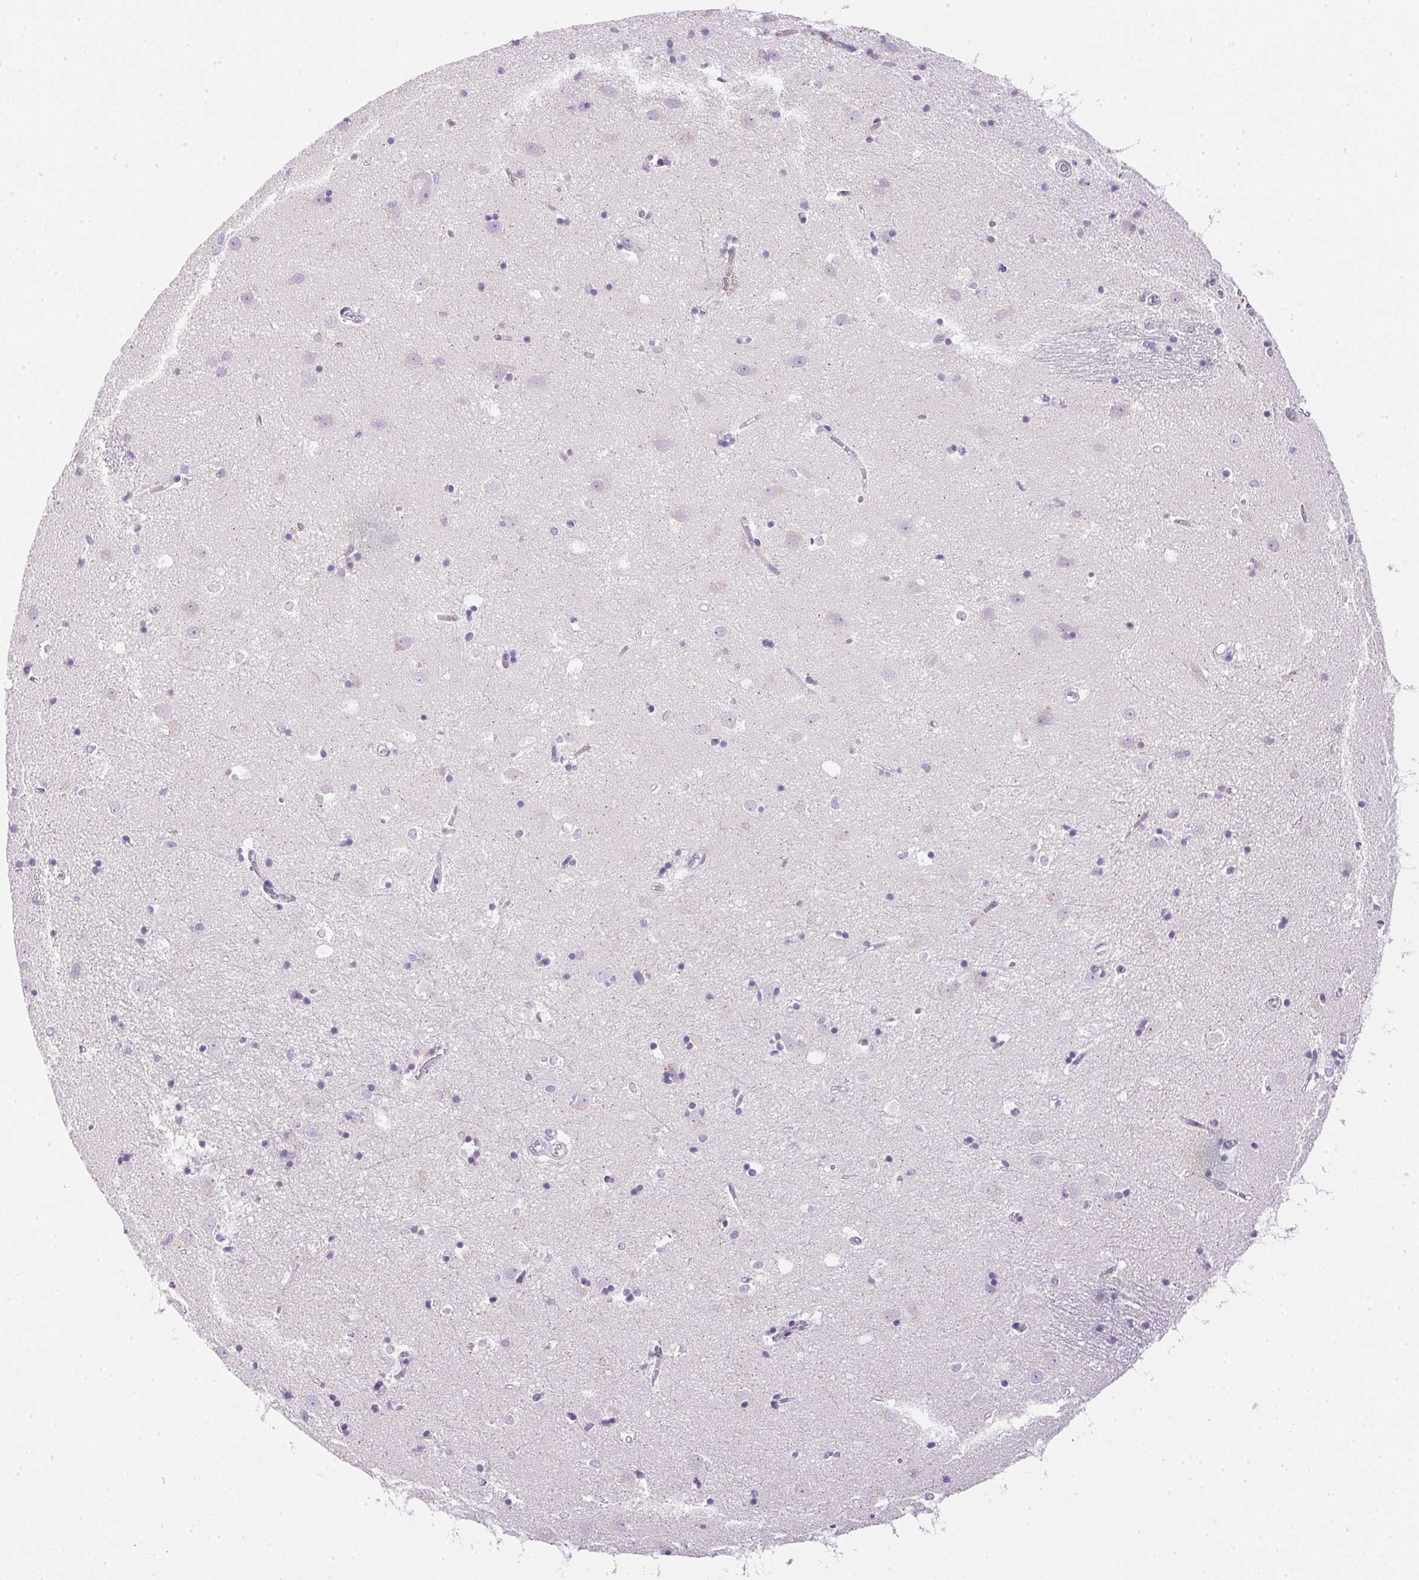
{"staining": {"intensity": "negative", "quantity": "none", "location": "none"}, "tissue": "caudate", "cell_type": "Glial cells", "image_type": "normal", "snomed": [{"axis": "morphology", "description": "Normal tissue, NOS"}, {"axis": "topography", "description": "Lateral ventricle wall"}], "caption": "Histopathology image shows no protein positivity in glial cells of unremarkable caudate. (DAB (3,3'-diaminobenzidine) immunohistochemistry, high magnification).", "gene": "CTRL", "patient": {"sex": "male", "age": 54}}